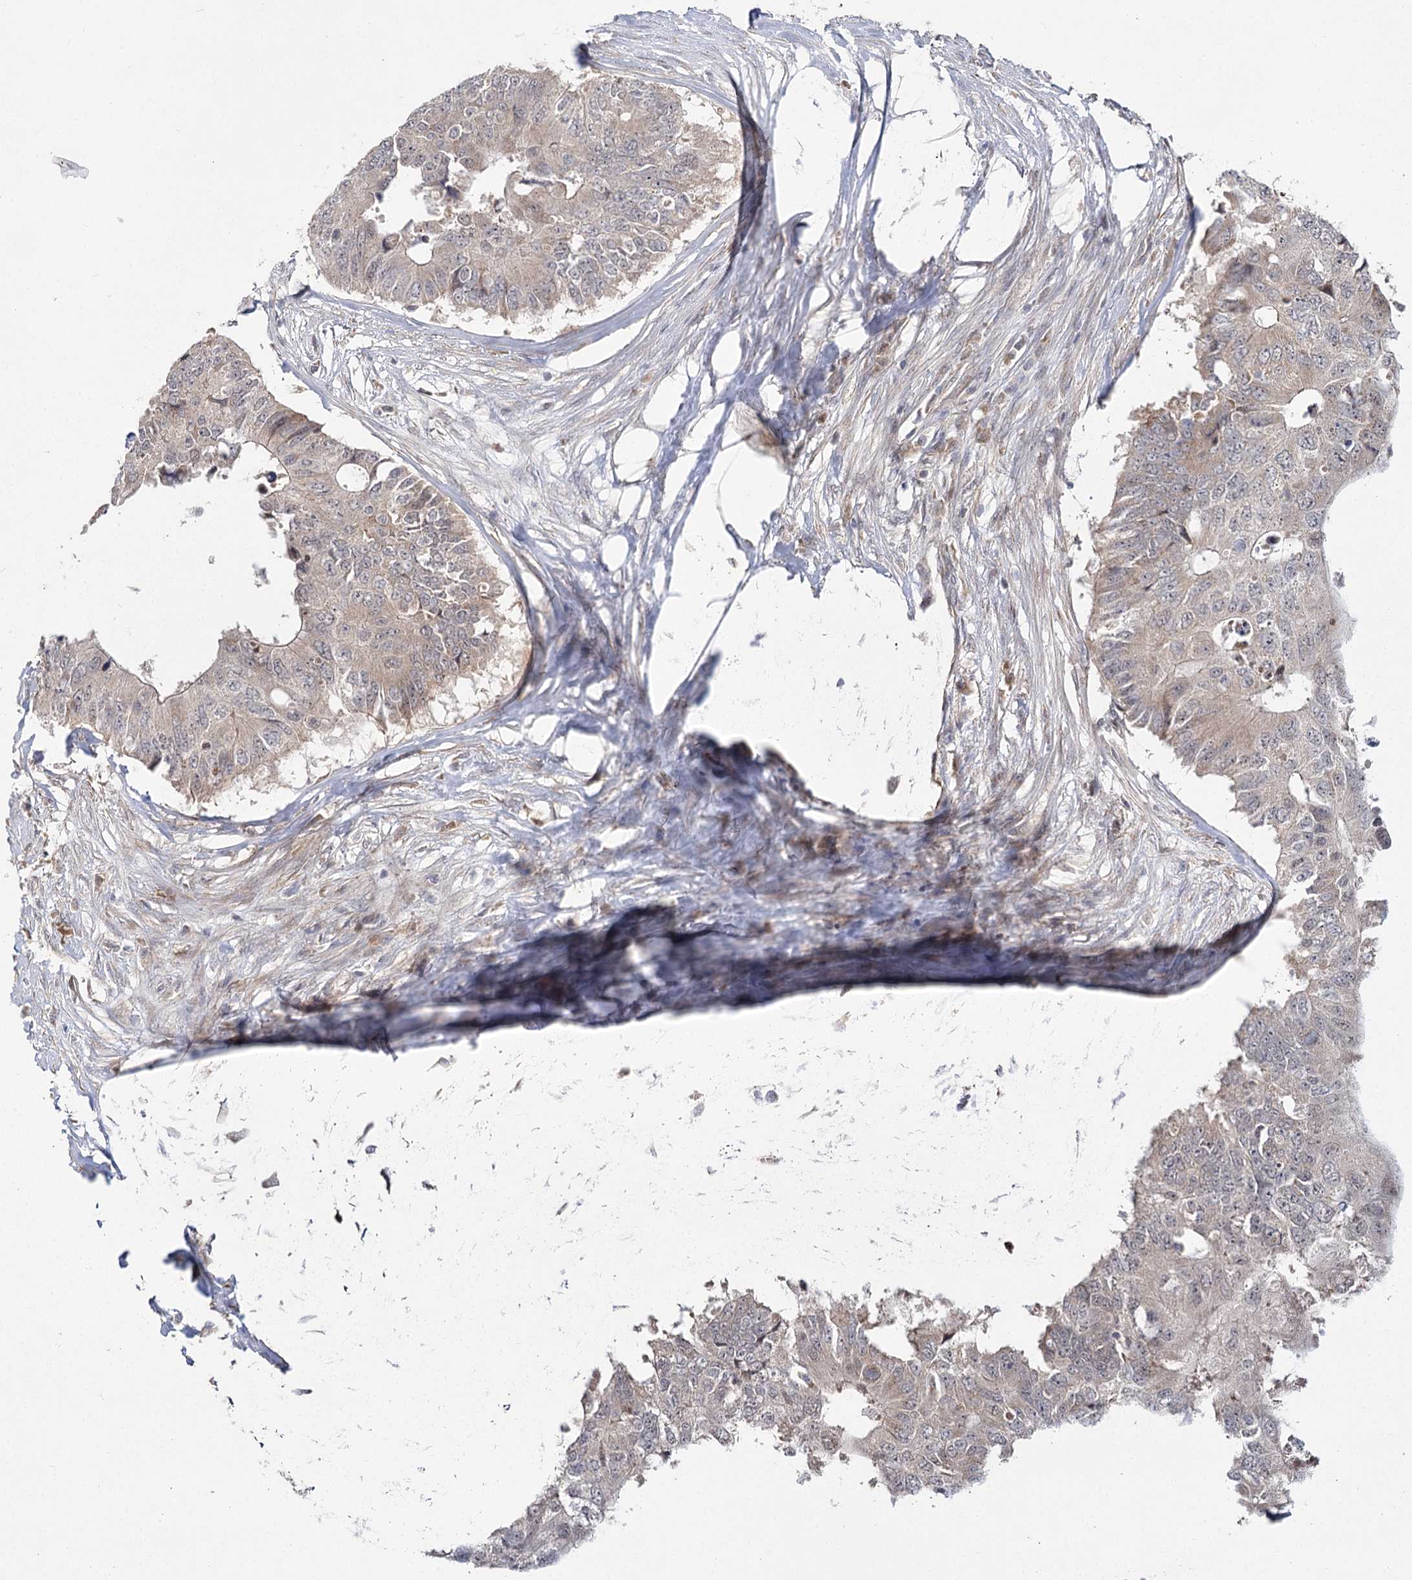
{"staining": {"intensity": "negative", "quantity": "none", "location": "none"}, "tissue": "colorectal cancer", "cell_type": "Tumor cells", "image_type": "cancer", "snomed": [{"axis": "morphology", "description": "Adenocarcinoma, NOS"}, {"axis": "topography", "description": "Colon"}], "caption": "An immunohistochemistry photomicrograph of colorectal adenocarcinoma is shown. There is no staining in tumor cells of colorectal adenocarcinoma.", "gene": "TBC1D9B", "patient": {"sex": "male", "age": 71}}